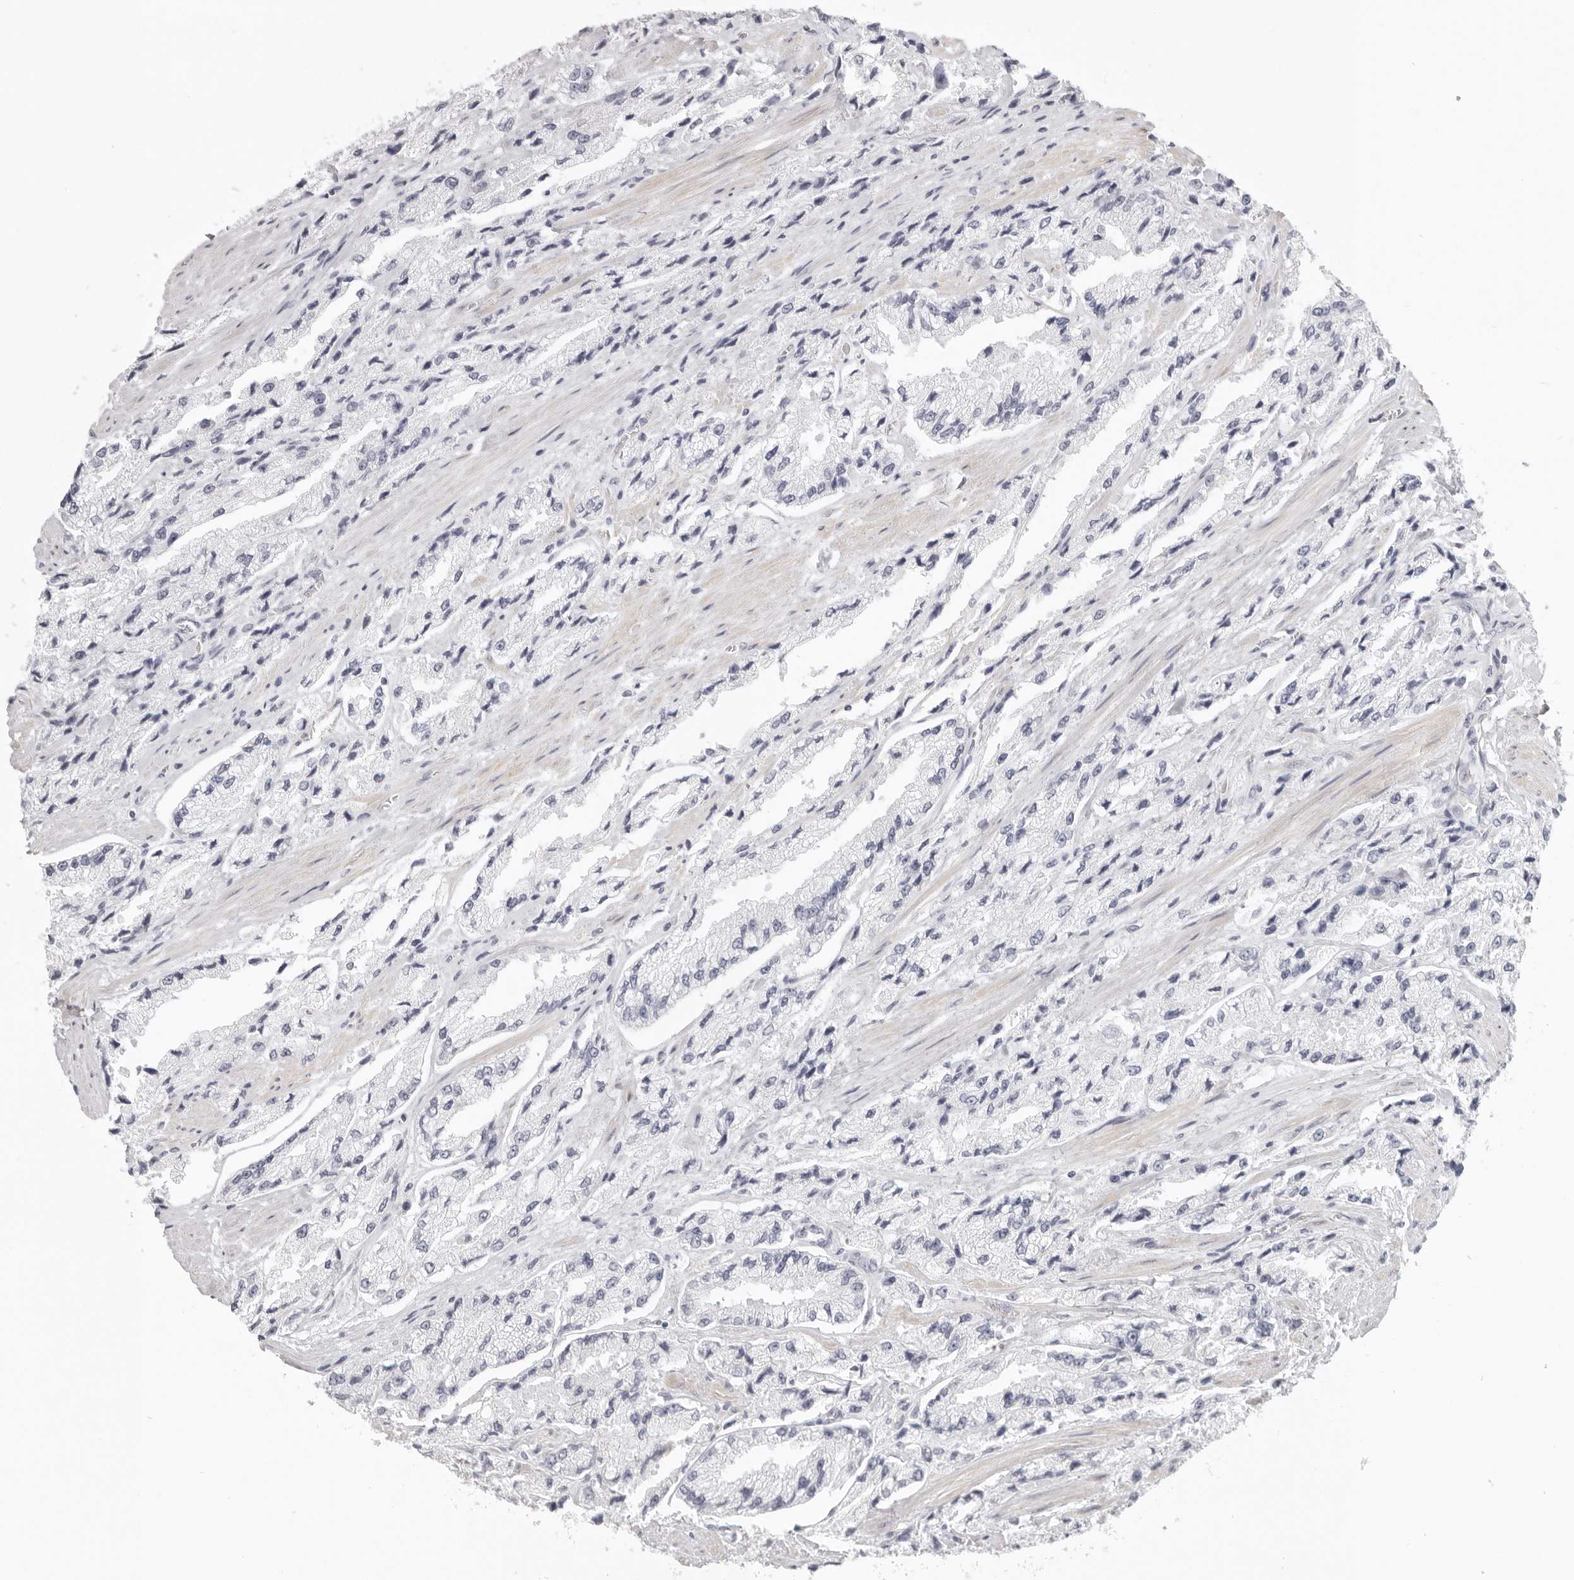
{"staining": {"intensity": "negative", "quantity": "none", "location": "none"}, "tissue": "prostate cancer", "cell_type": "Tumor cells", "image_type": "cancer", "snomed": [{"axis": "morphology", "description": "Adenocarcinoma, High grade"}, {"axis": "topography", "description": "Prostate"}], "caption": "An immunohistochemistry (IHC) photomicrograph of high-grade adenocarcinoma (prostate) is shown. There is no staining in tumor cells of high-grade adenocarcinoma (prostate).", "gene": "RXFP1", "patient": {"sex": "male", "age": 58}}